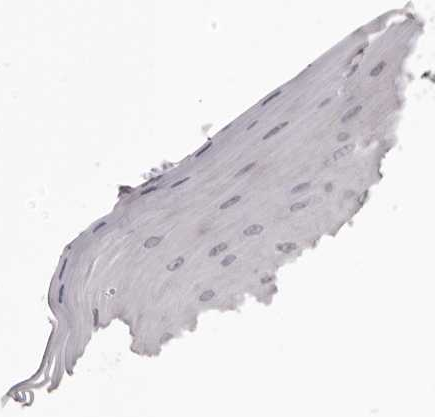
{"staining": {"intensity": "negative", "quantity": "none", "location": "none"}, "tissue": "oral mucosa", "cell_type": "Squamous epithelial cells", "image_type": "normal", "snomed": [{"axis": "morphology", "description": "Normal tissue, NOS"}, {"axis": "topography", "description": "Oral tissue"}], "caption": "The micrograph demonstrates no significant positivity in squamous epithelial cells of oral mucosa.", "gene": "NENF", "patient": {"sex": "male", "age": 13}}